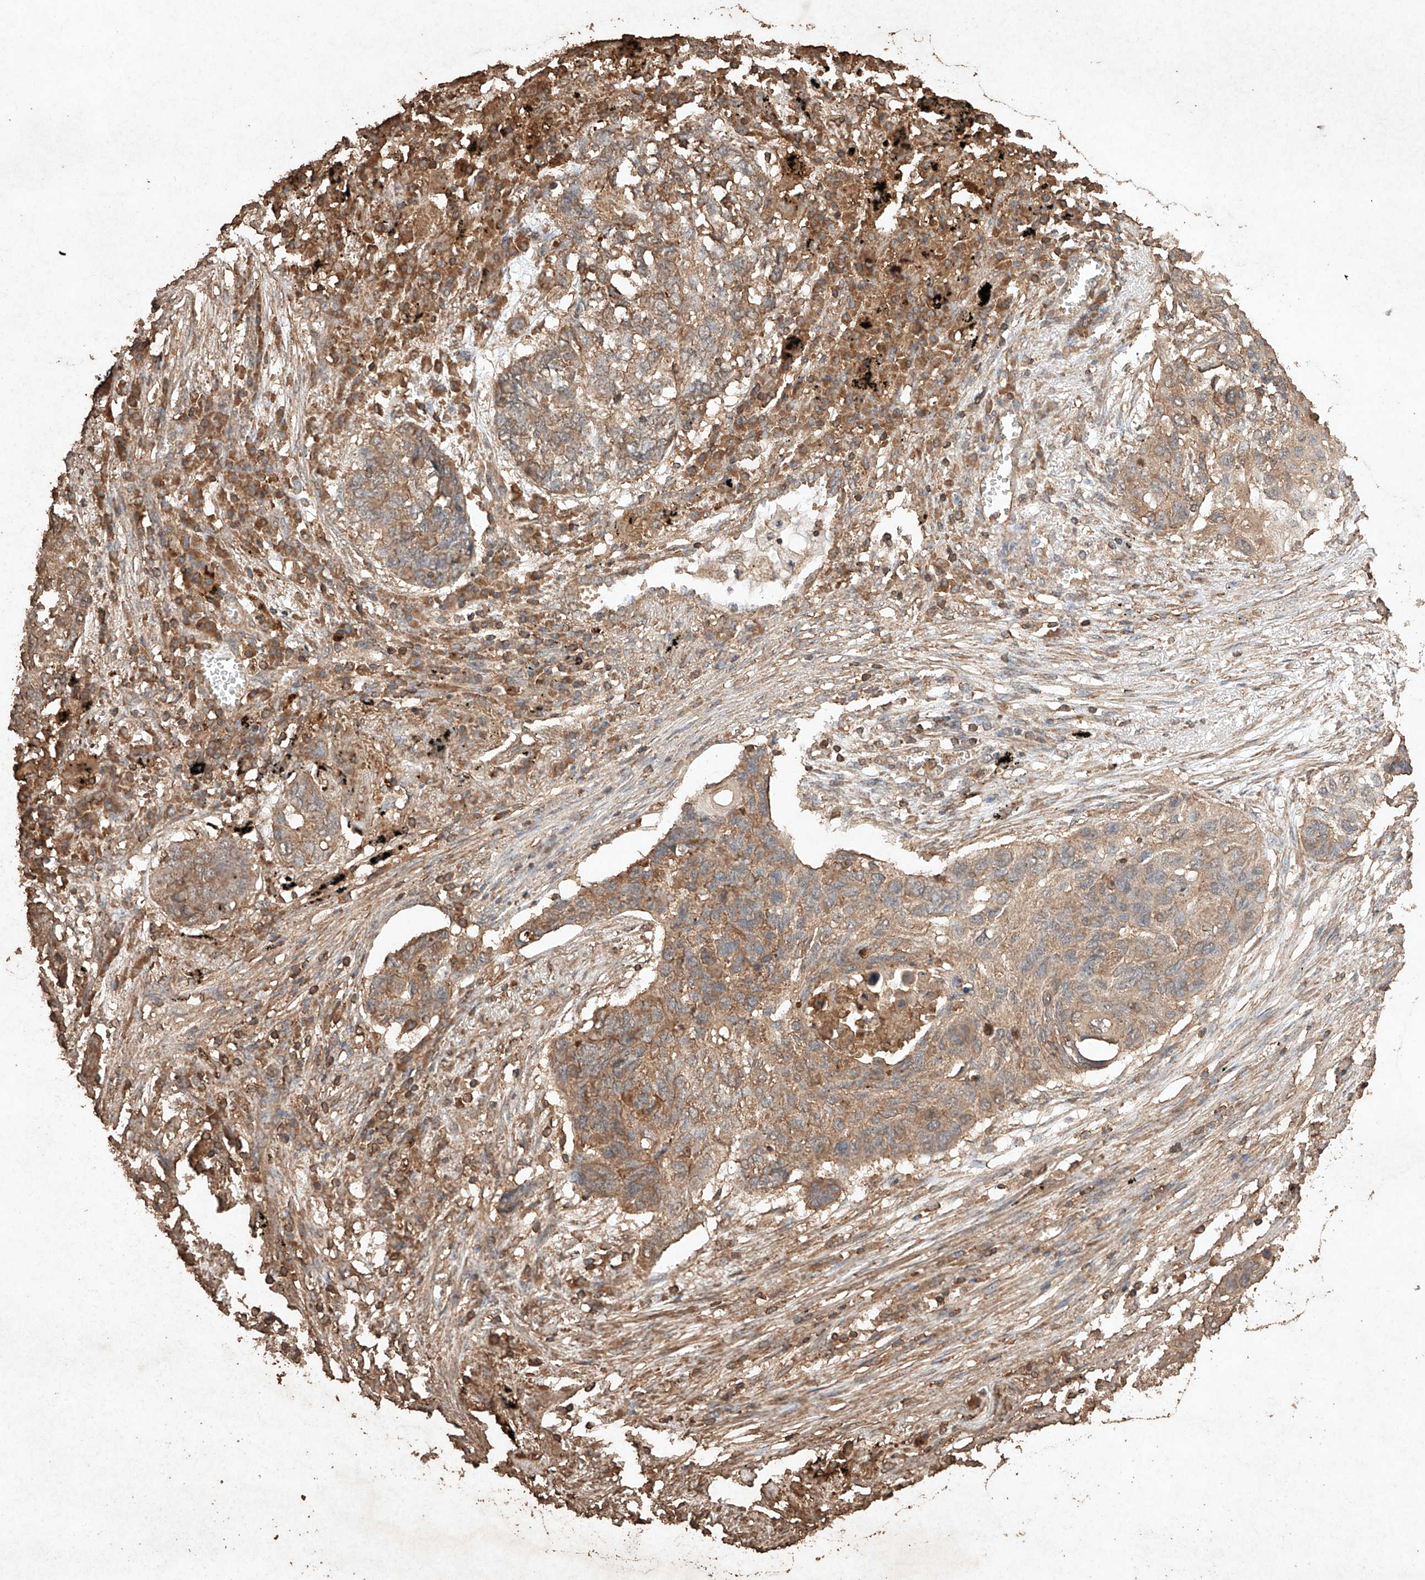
{"staining": {"intensity": "moderate", "quantity": ">75%", "location": "cytoplasmic/membranous"}, "tissue": "lung cancer", "cell_type": "Tumor cells", "image_type": "cancer", "snomed": [{"axis": "morphology", "description": "Squamous cell carcinoma, NOS"}, {"axis": "topography", "description": "Lung"}], "caption": "Immunohistochemistry (IHC) histopathology image of neoplastic tissue: human squamous cell carcinoma (lung) stained using immunohistochemistry (IHC) exhibits medium levels of moderate protein expression localized specifically in the cytoplasmic/membranous of tumor cells, appearing as a cytoplasmic/membranous brown color.", "gene": "M6PR", "patient": {"sex": "female", "age": 63}}